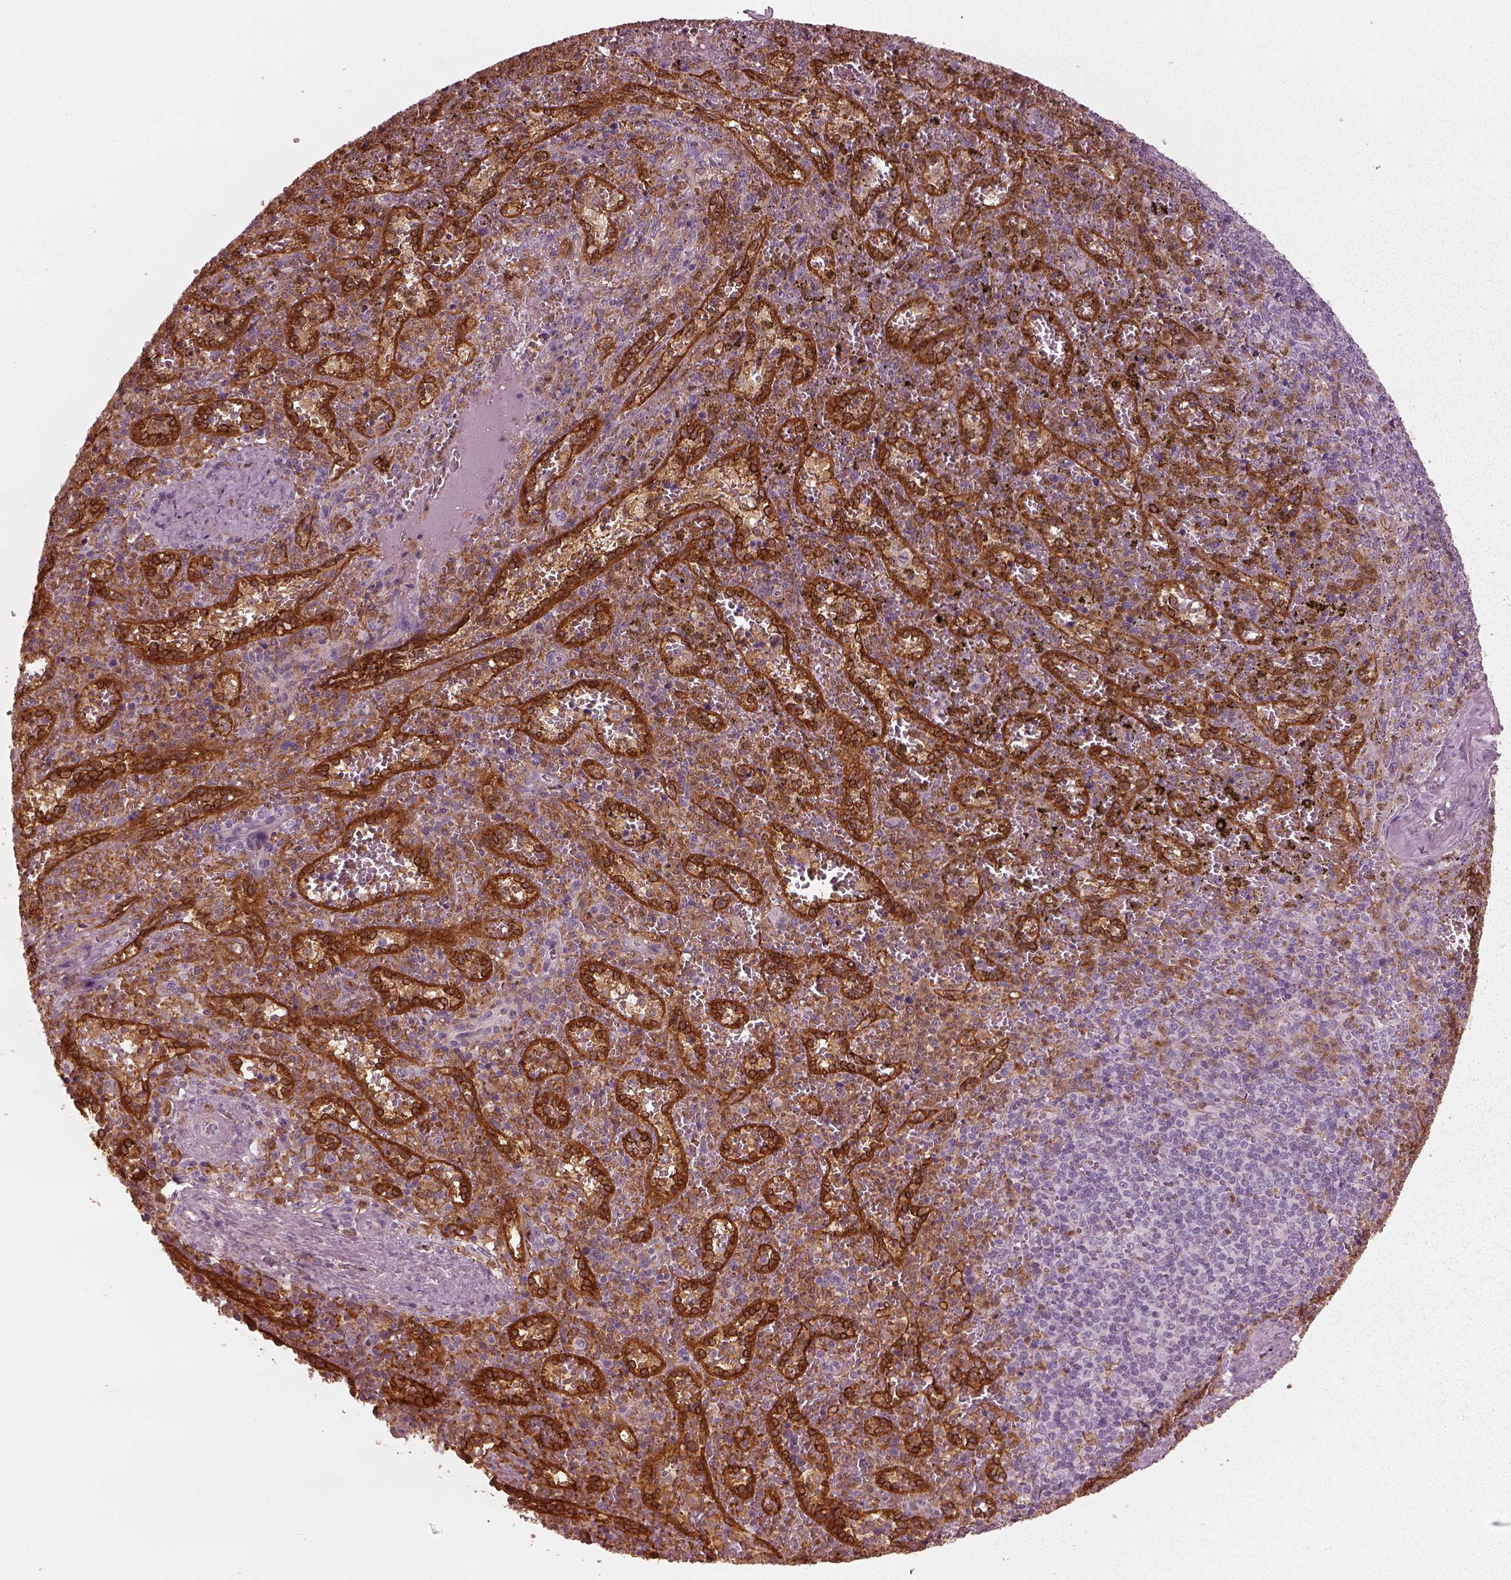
{"staining": {"intensity": "moderate", "quantity": "<25%", "location": "cytoplasmic/membranous"}, "tissue": "spleen", "cell_type": "Cells in red pulp", "image_type": "normal", "snomed": [{"axis": "morphology", "description": "Normal tissue, NOS"}, {"axis": "topography", "description": "Spleen"}], "caption": "An IHC image of unremarkable tissue is shown. Protein staining in brown shows moderate cytoplasmic/membranous positivity in spleen within cells in red pulp. Nuclei are stained in blue.", "gene": "PSTPIP2", "patient": {"sex": "female", "age": 50}}